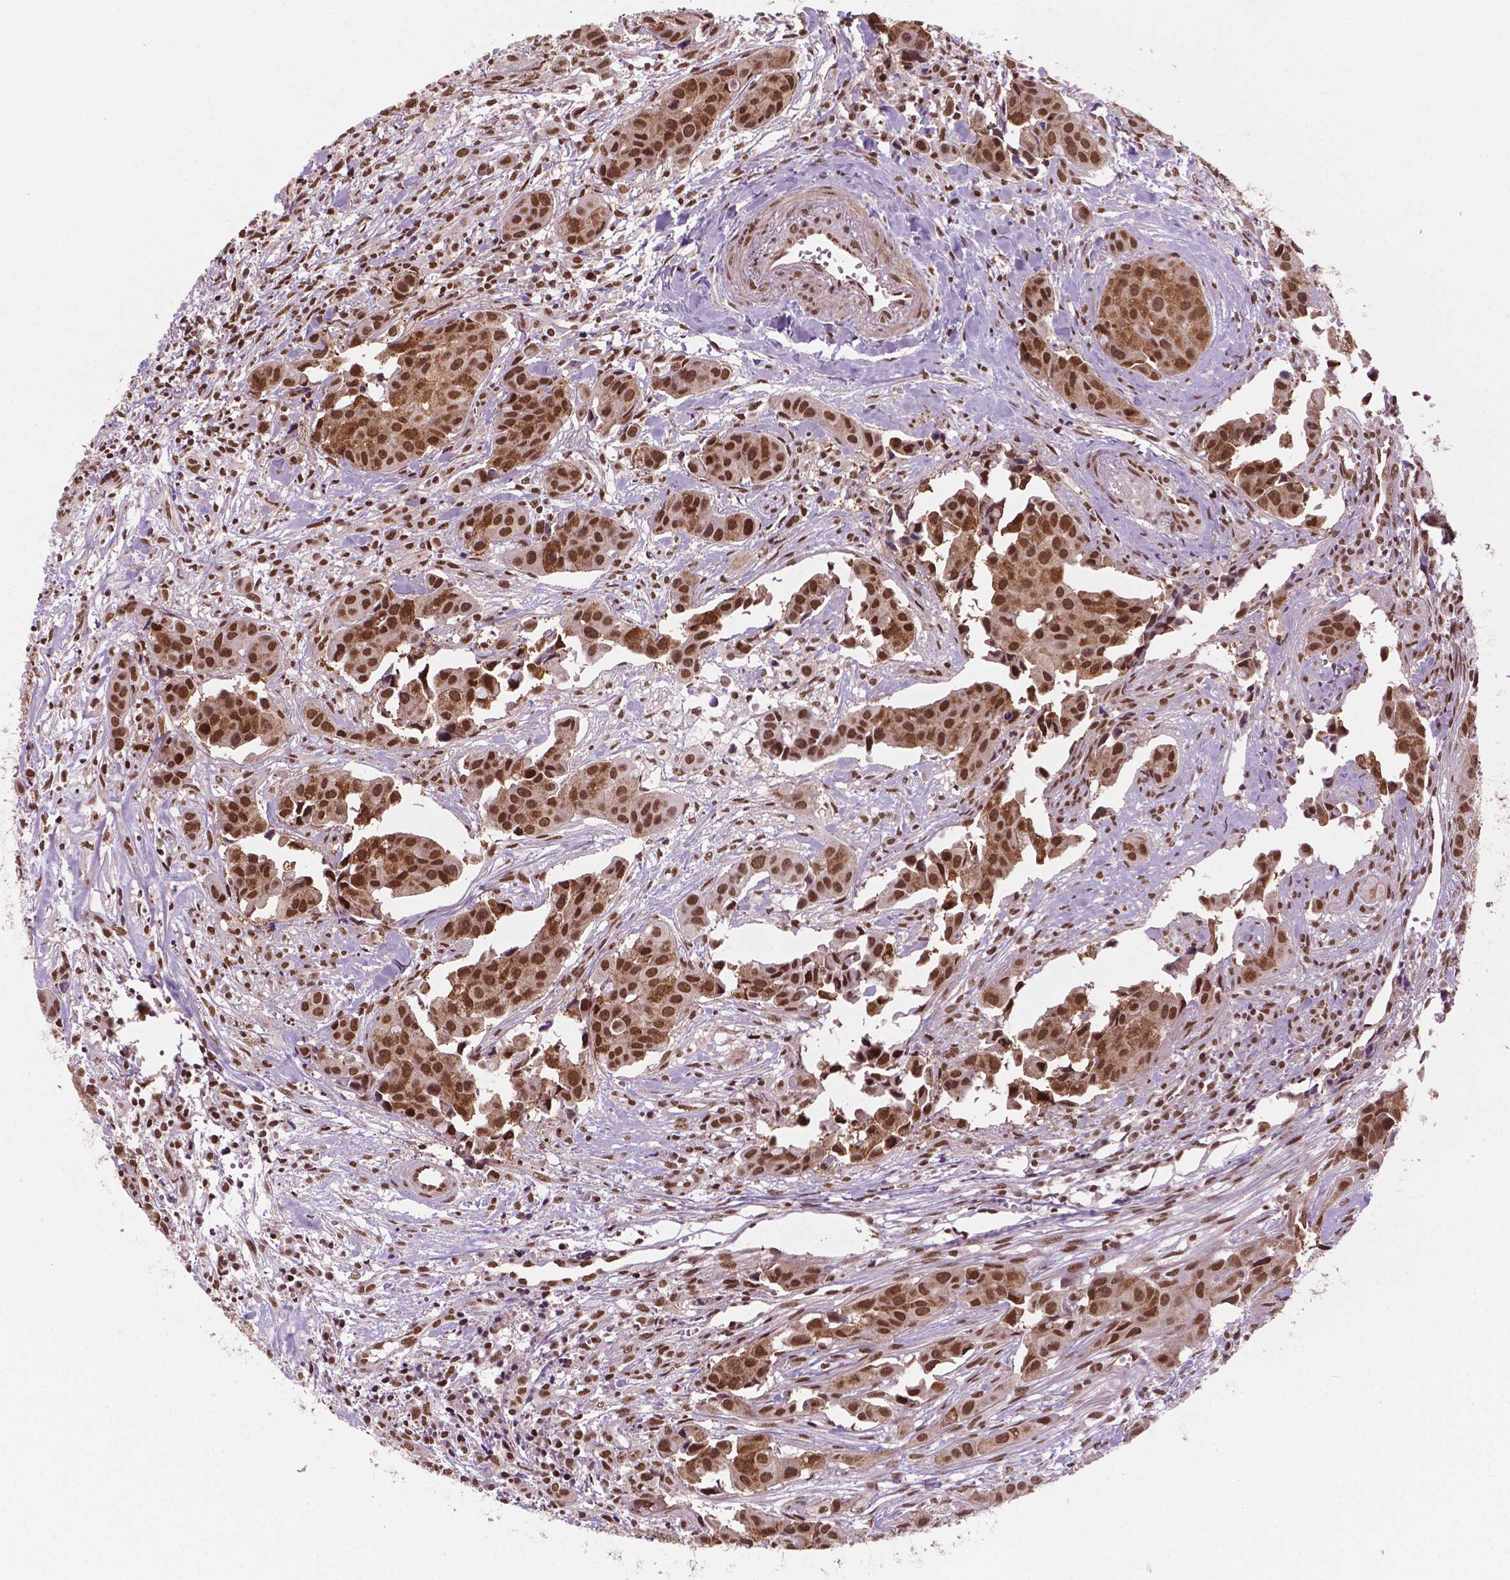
{"staining": {"intensity": "strong", "quantity": ">75%", "location": "nuclear"}, "tissue": "head and neck cancer", "cell_type": "Tumor cells", "image_type": "cancer", "snomed": [{"axis": "morphology", "description": "Adenocarcinoma, NOS"}, {"axis": "topography", "description": "Head-Neck"}], "caption": "Head and neck adenocarcinoma stained with DAB immunohistochemistry (IHC) shows high levels of strong nuclear positivity in approximately >75% of tumor cells. (DAB (3,3'-diaminobenzidine) IHC with brightfield microscopy, high magnification).", "gene": "SIRT6", "patient": {"sex": "male", "age": 76}}